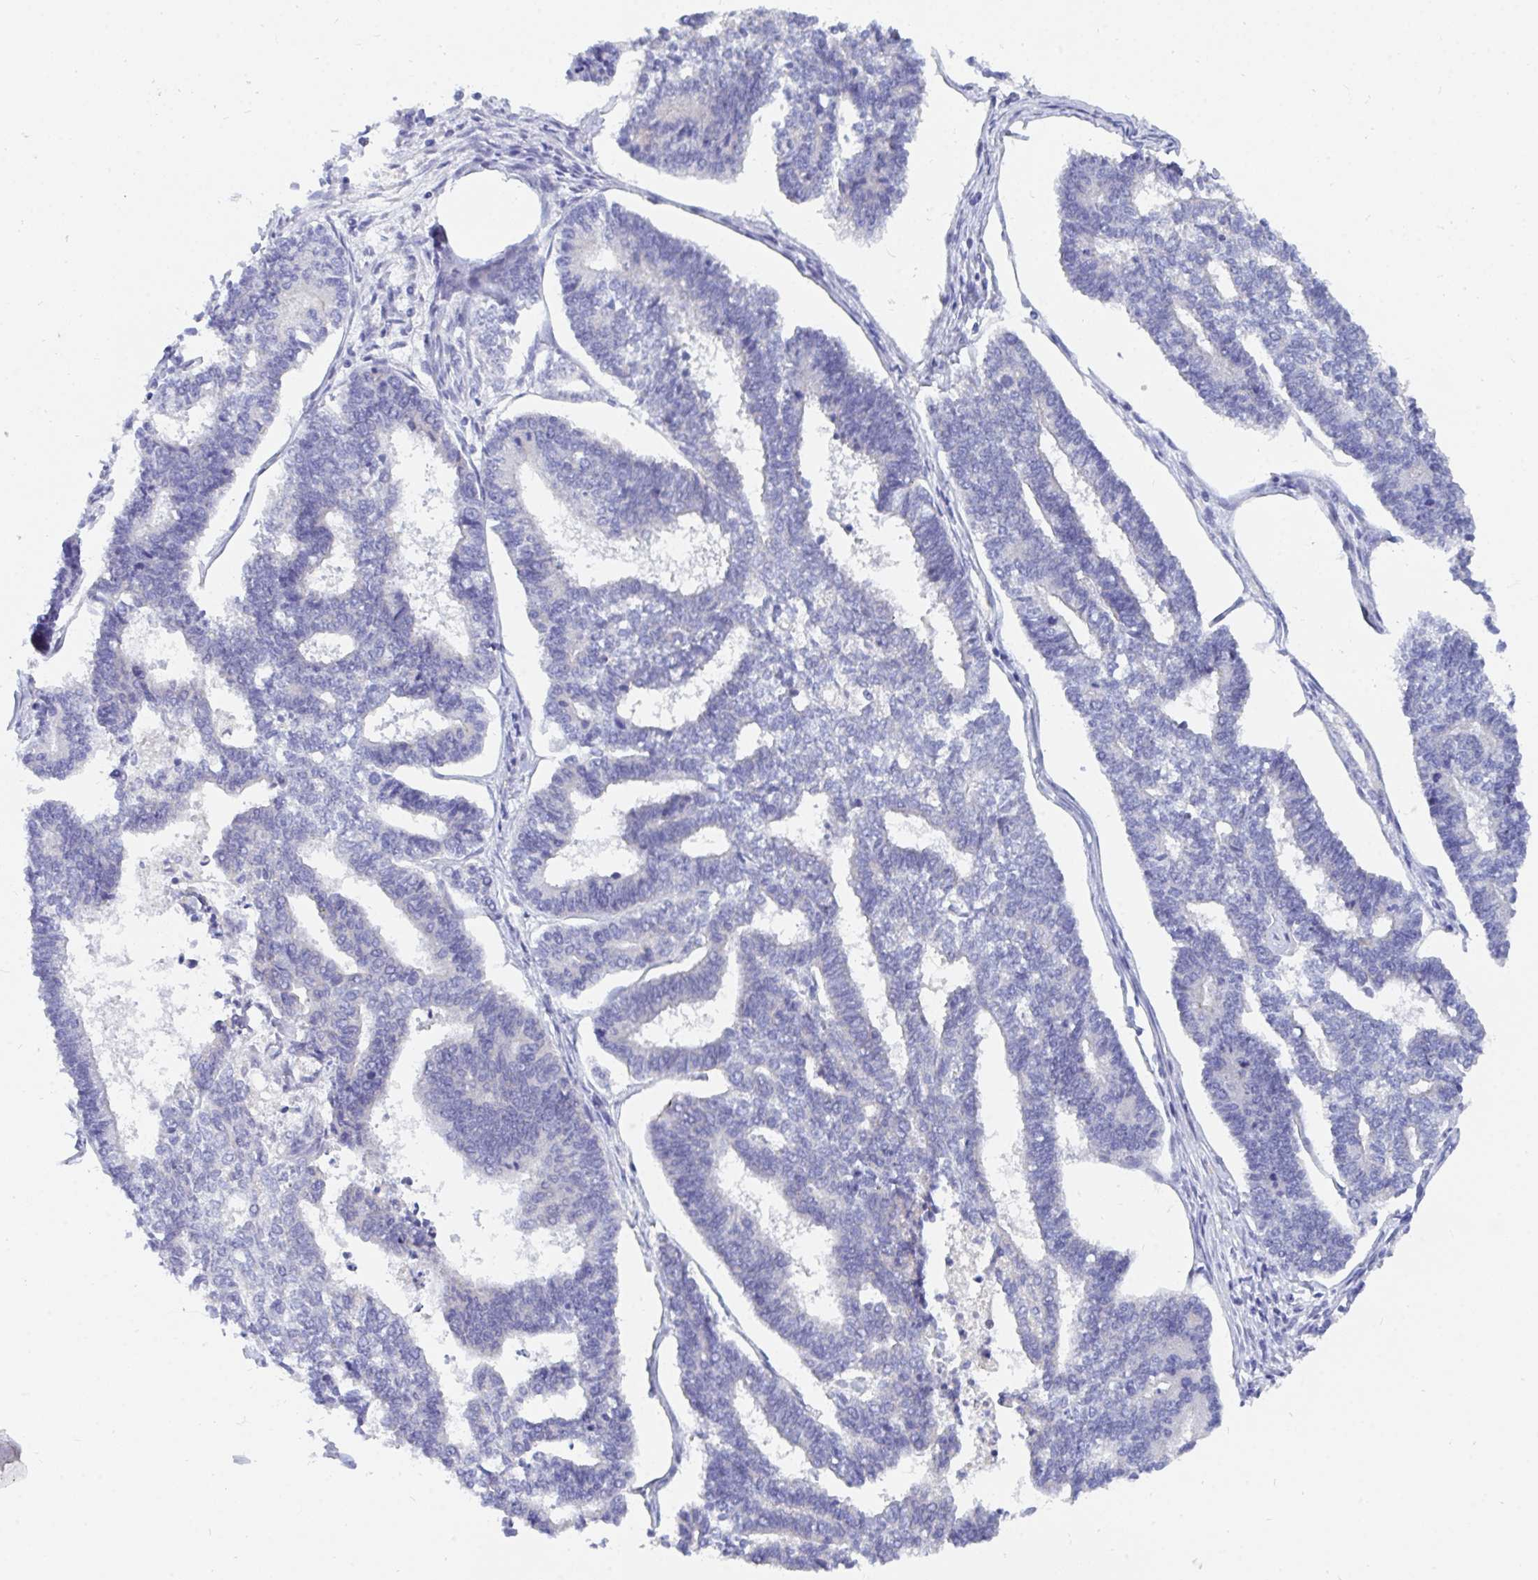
{"staining": {"intensity": "negative", "quantity": "none", "location": "none"}, "tissue": "endometrial cancer", "cell_type": "Tumor cells", "image_type": "cancer", "snomed": [{"axis": "morphology", "description": "Adenocarcinoma, NOS"}, {"axis": "topography", "description": "Endometrium"}], "caption": "Immunohistochemistry (IHC) of human endometrial cancer (adenocarcinoma) demonstrates no positivity in tumor cells.", "gene": "MROH2B", "patient": {"sex": "female", "age": 70}}